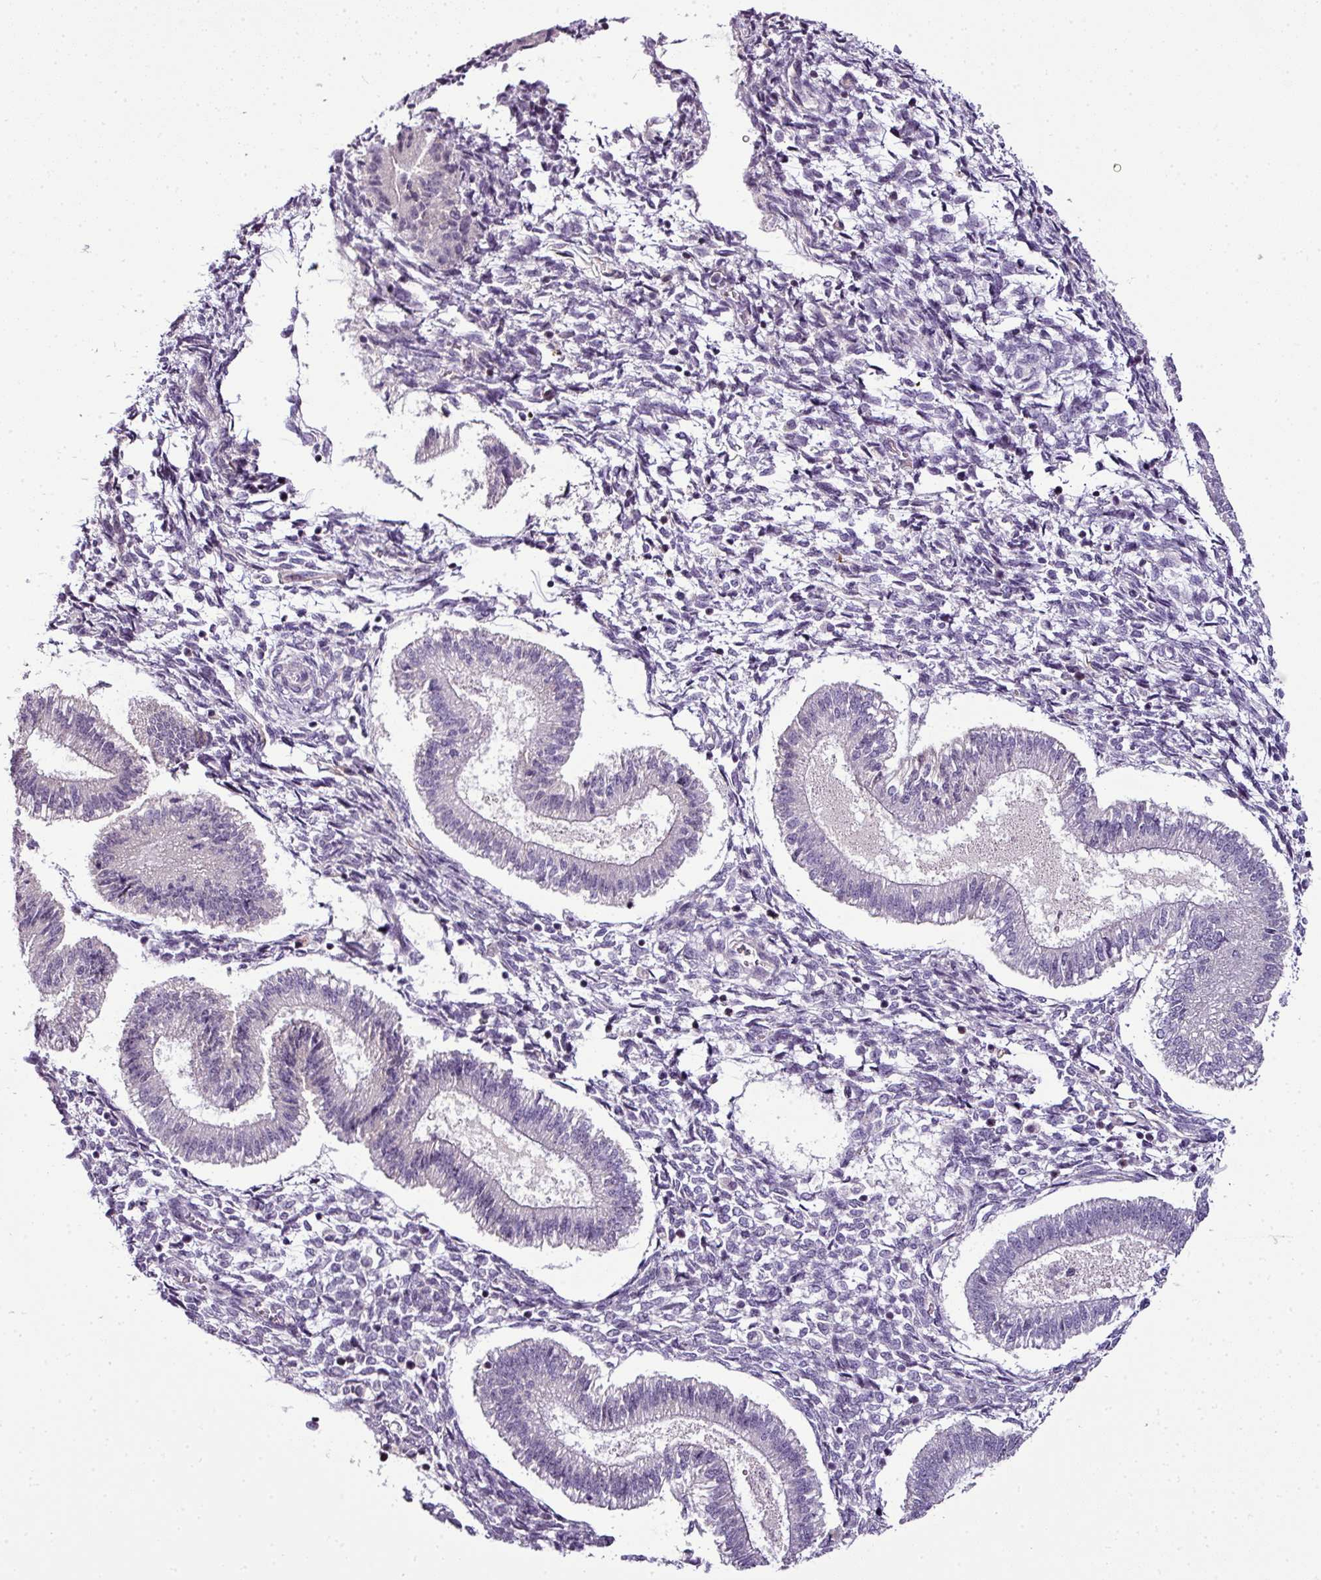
{"staining": {"intensity": "negative", "quantity": "none", "location": "none"}, "tissue": "endometrium", "cell_type": "Cells in endometrial stroma", "image_type": "normal", "snomed": [{"axis": "morphology", "description": "Normal tissue, NOS"}, {"axis": "topography", "description": "Endometrium"}], "caption": "Immunohistochemistry (IHC) of normal human endometrium displays no expression in cells in endometrial stroma. The staining is performed using DAB (3,3'-diaminobenzidine) brown chromogen with nuclei counter-stained in using hematoxylin.", "gene": "TEX30", "patient": {"sex": "female", "age": 25}}